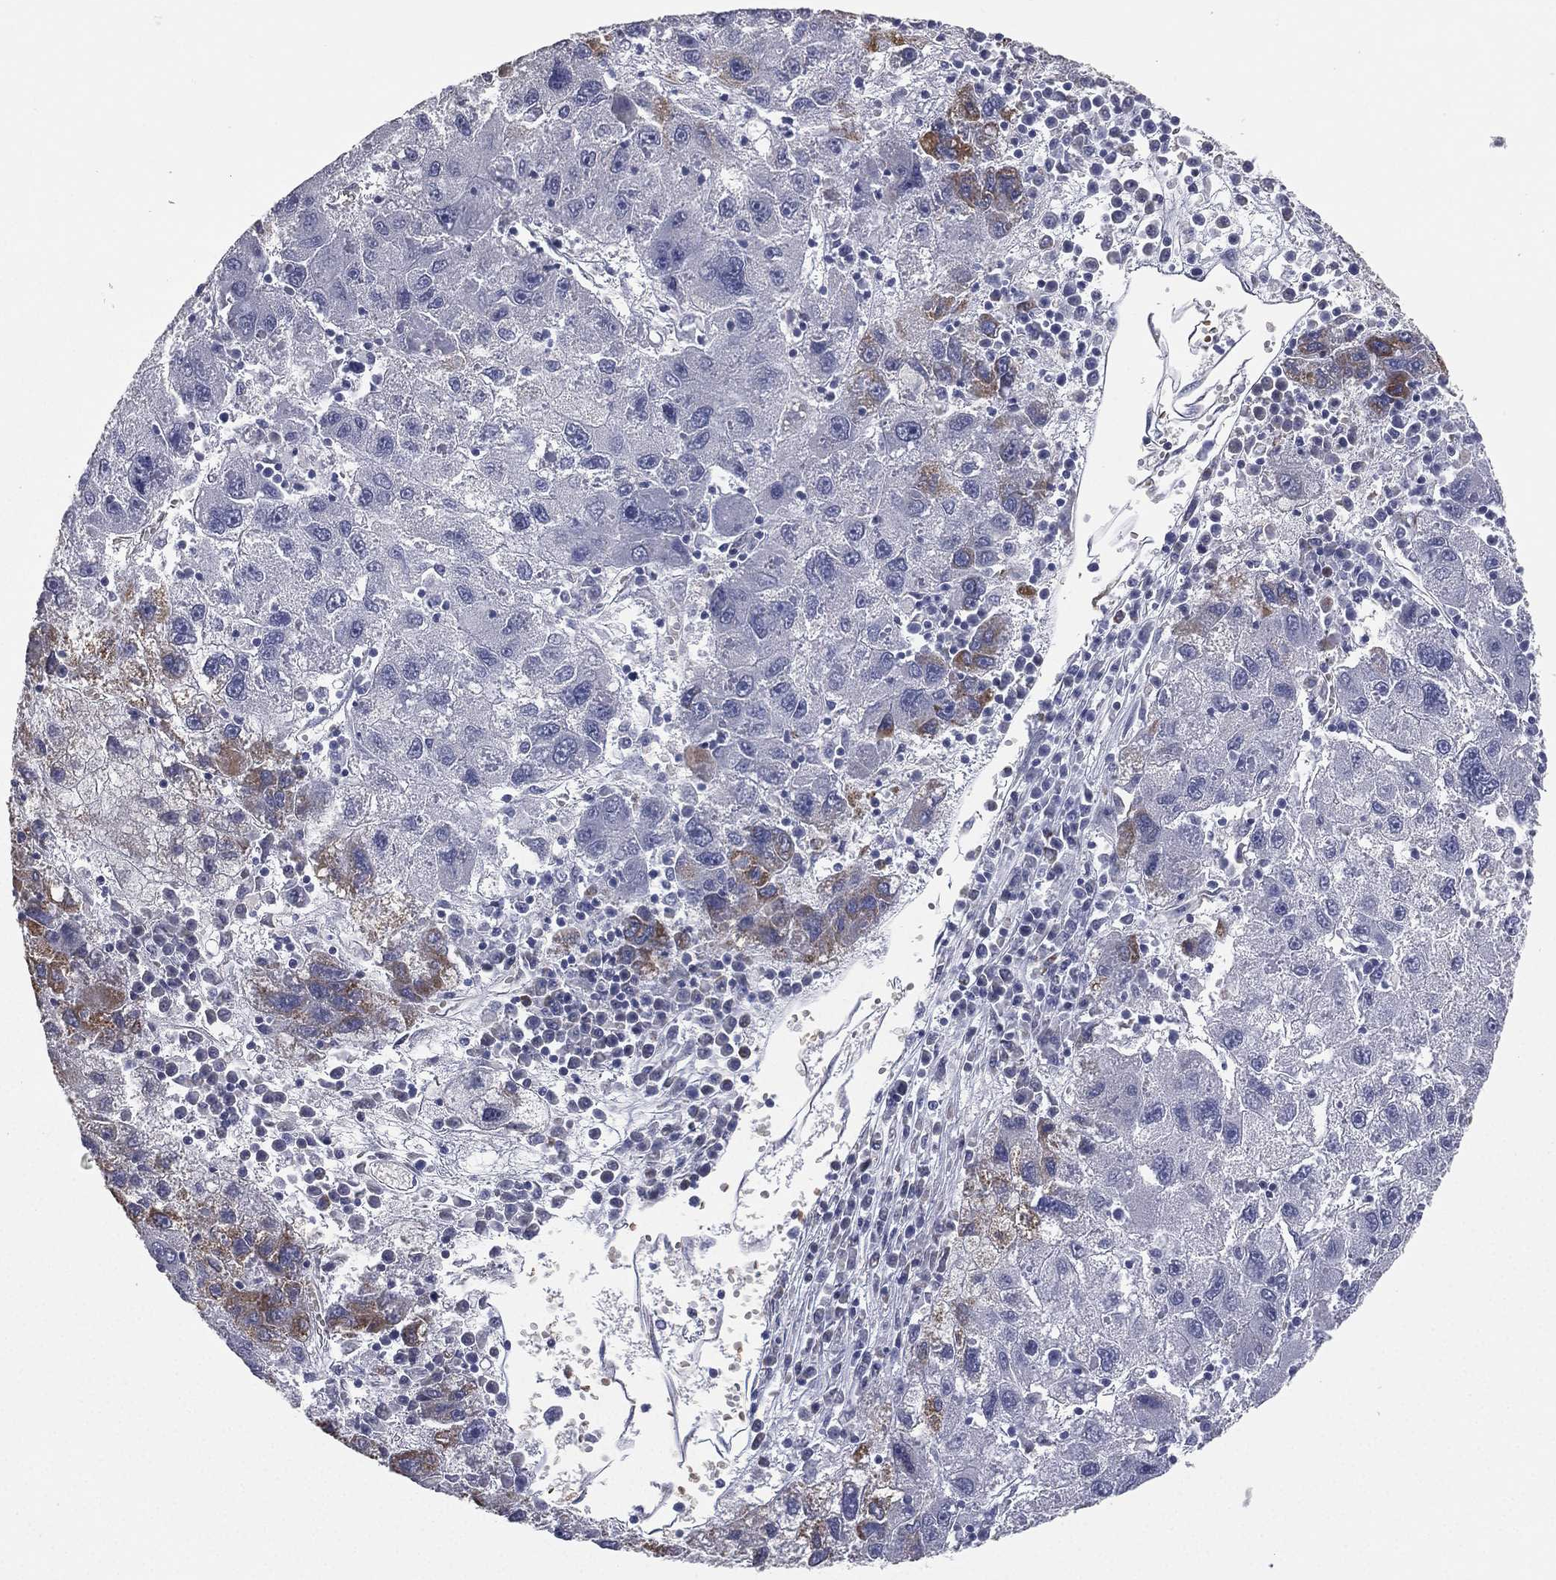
{"staining": {"intensity": "moderate", "quantity": "<25%", "location": "cytoplasmic/membranous"}, "tissue": "liver cancer", "cell_type": "Tumor cells", "image_type": "cancer", "snomed": [{"axis": "morphology", "description": "Carcinoma, Hepatocellular, NOS"}, {"axis": "topography", "description": "Liver"}], "caption": "The image reveals immunohistochemical staining of liver cancer. There is moderate cytoplasmic/membranous expression is appreciated in approximately <25% of tumor cells. (Stains: DAB (3,3'-diaminobenzidine) in brown, nuclei in blue, Microscopy: brightfield microscopy at high magnification).", "gene": "ESX1", "patient": {"sex": "male", "age": 75}}